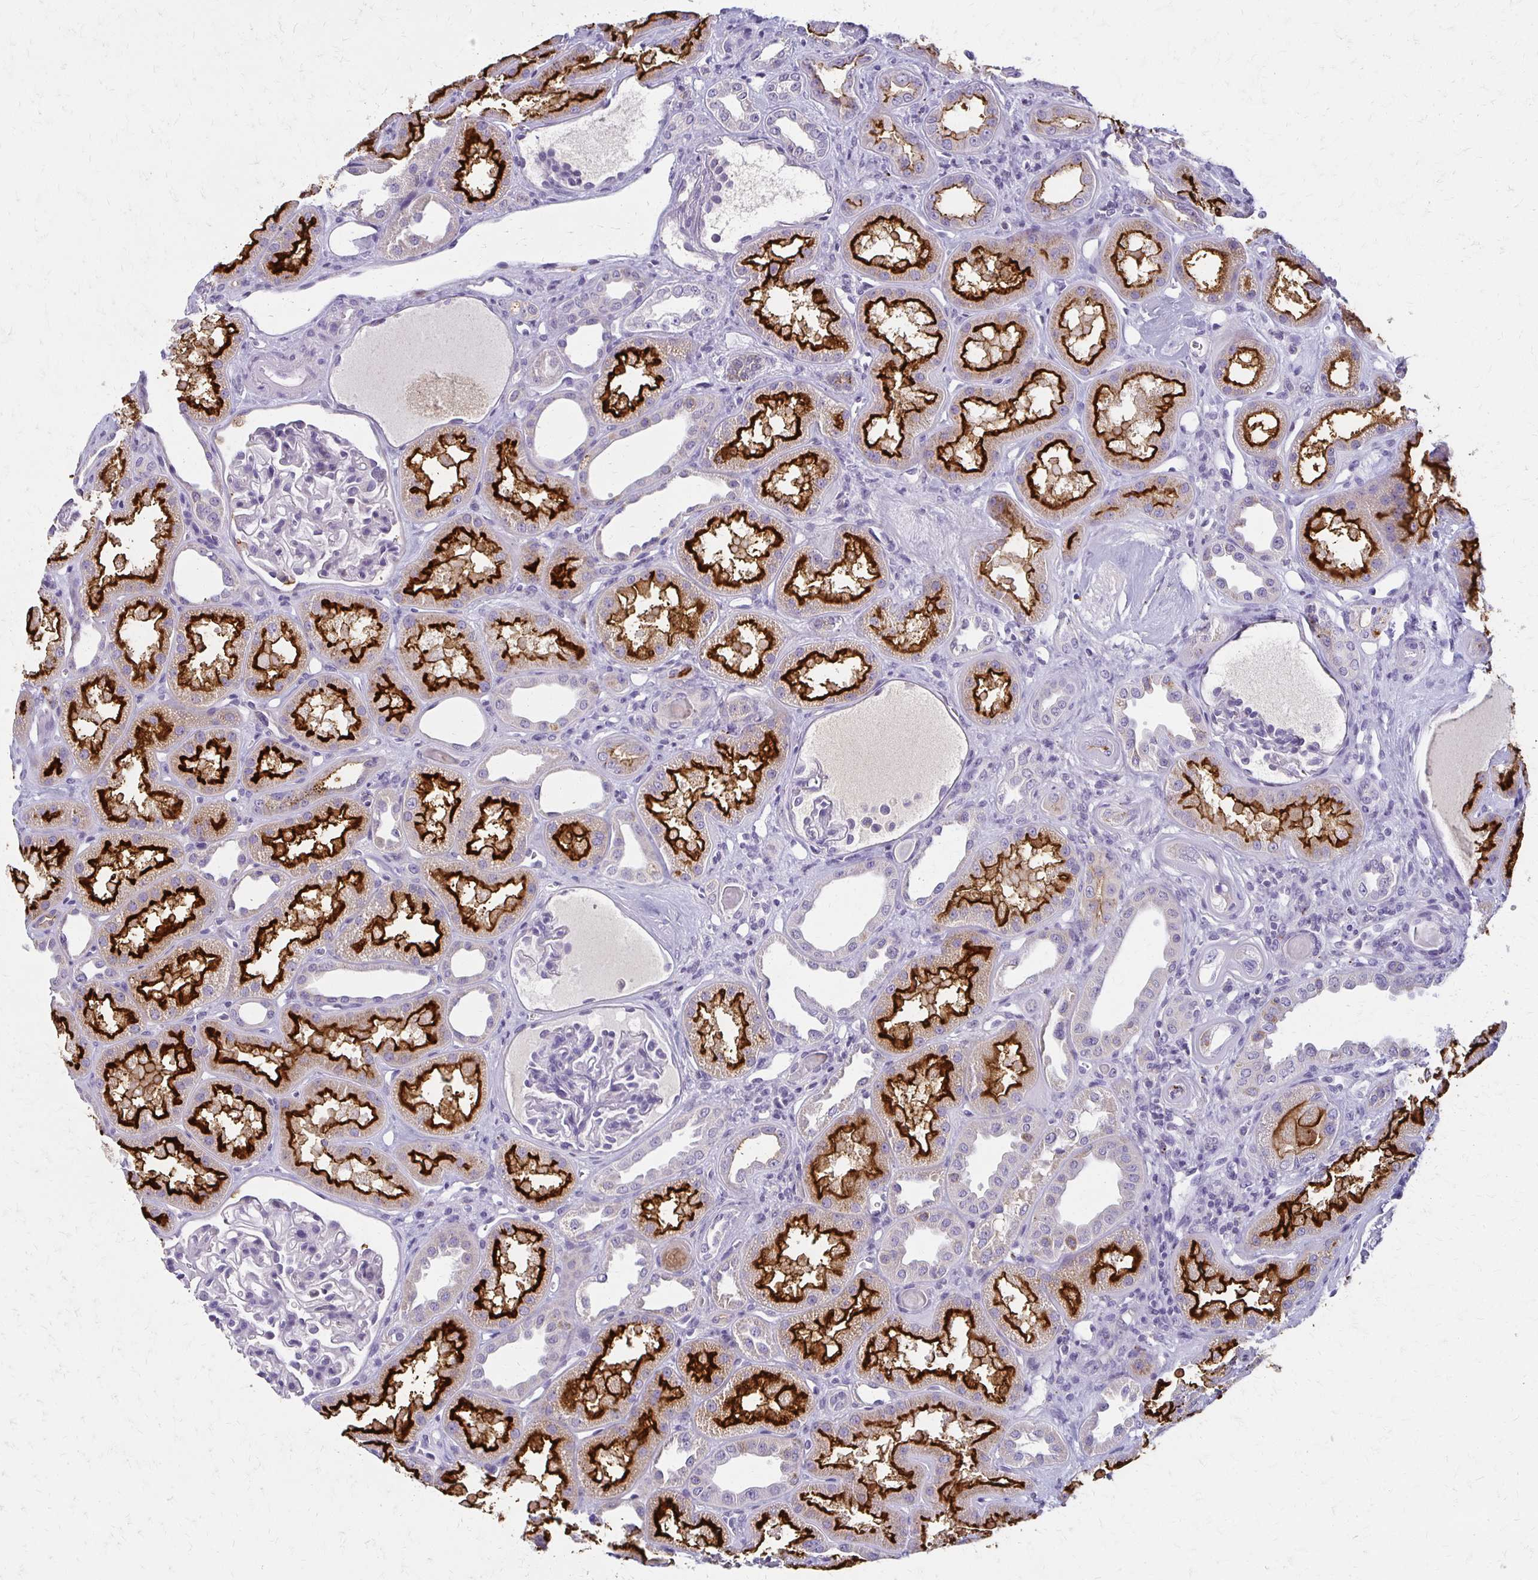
{"staining": {"intensity": "negative", "quantity": "none", "location": "none"}, "tissue": "kidney", "cell_type": "Cells in glomeruli", "image_type": "normal", "snomed": [{"axis": "morphology", "description": "Normal tissue, NOS"}, {"axis": "topography", "description": "Kidney"}], "caption": "The micrograph reveals no significant staining in cells in glomeruli of kidney. The staining was performed using DAB to visualize the protein expression in brown, while the nuclei were stained in blue with hematoxylin (Magnification: 20x).", "gene": "BBS12", "patient": {"sex": "male", "age": 61}}